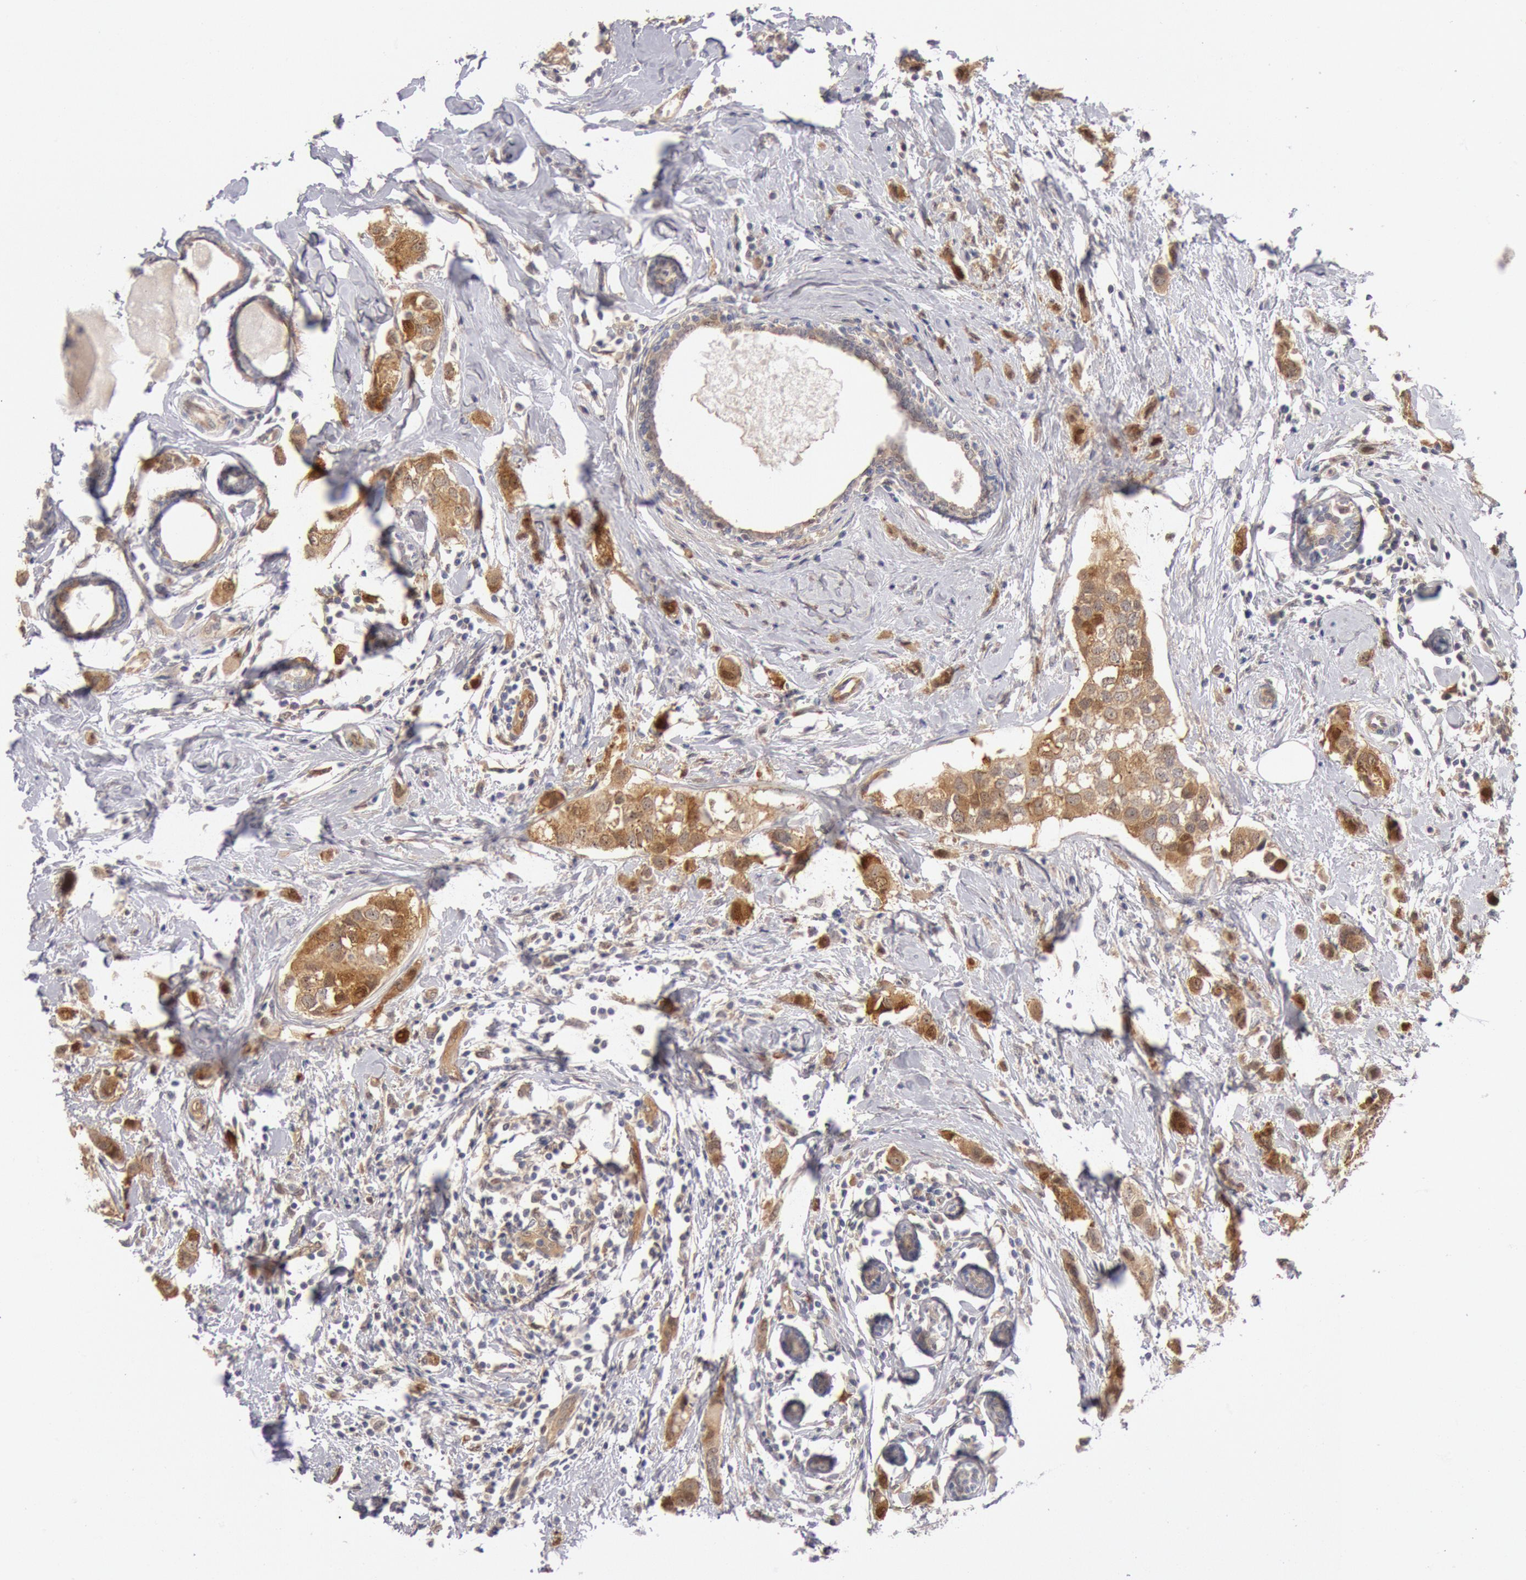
{"staining": {"intensity": "weak", "quantity": ">75%", "location": "cytoplasmic/membranous"}, "tissue": "breast cancer", "cell_type": "Tumor cells", "image_type": "cancer", "snomed": [{"axis": "morphology", "description": "Normal tissue, NOS"}, {"axis": "morphology", "description": "Duct carcinoma"}, {"axis": "topography", "description": "Breast"}], "caption": "Breast cancer was stained to show a protein in brown. There is low levels of weak cytoplasmic/membranous positivity in approximately >75% of tumor cells.", "gene": "DNAJA1", "patient": {"sex": "female", "age": 50}}